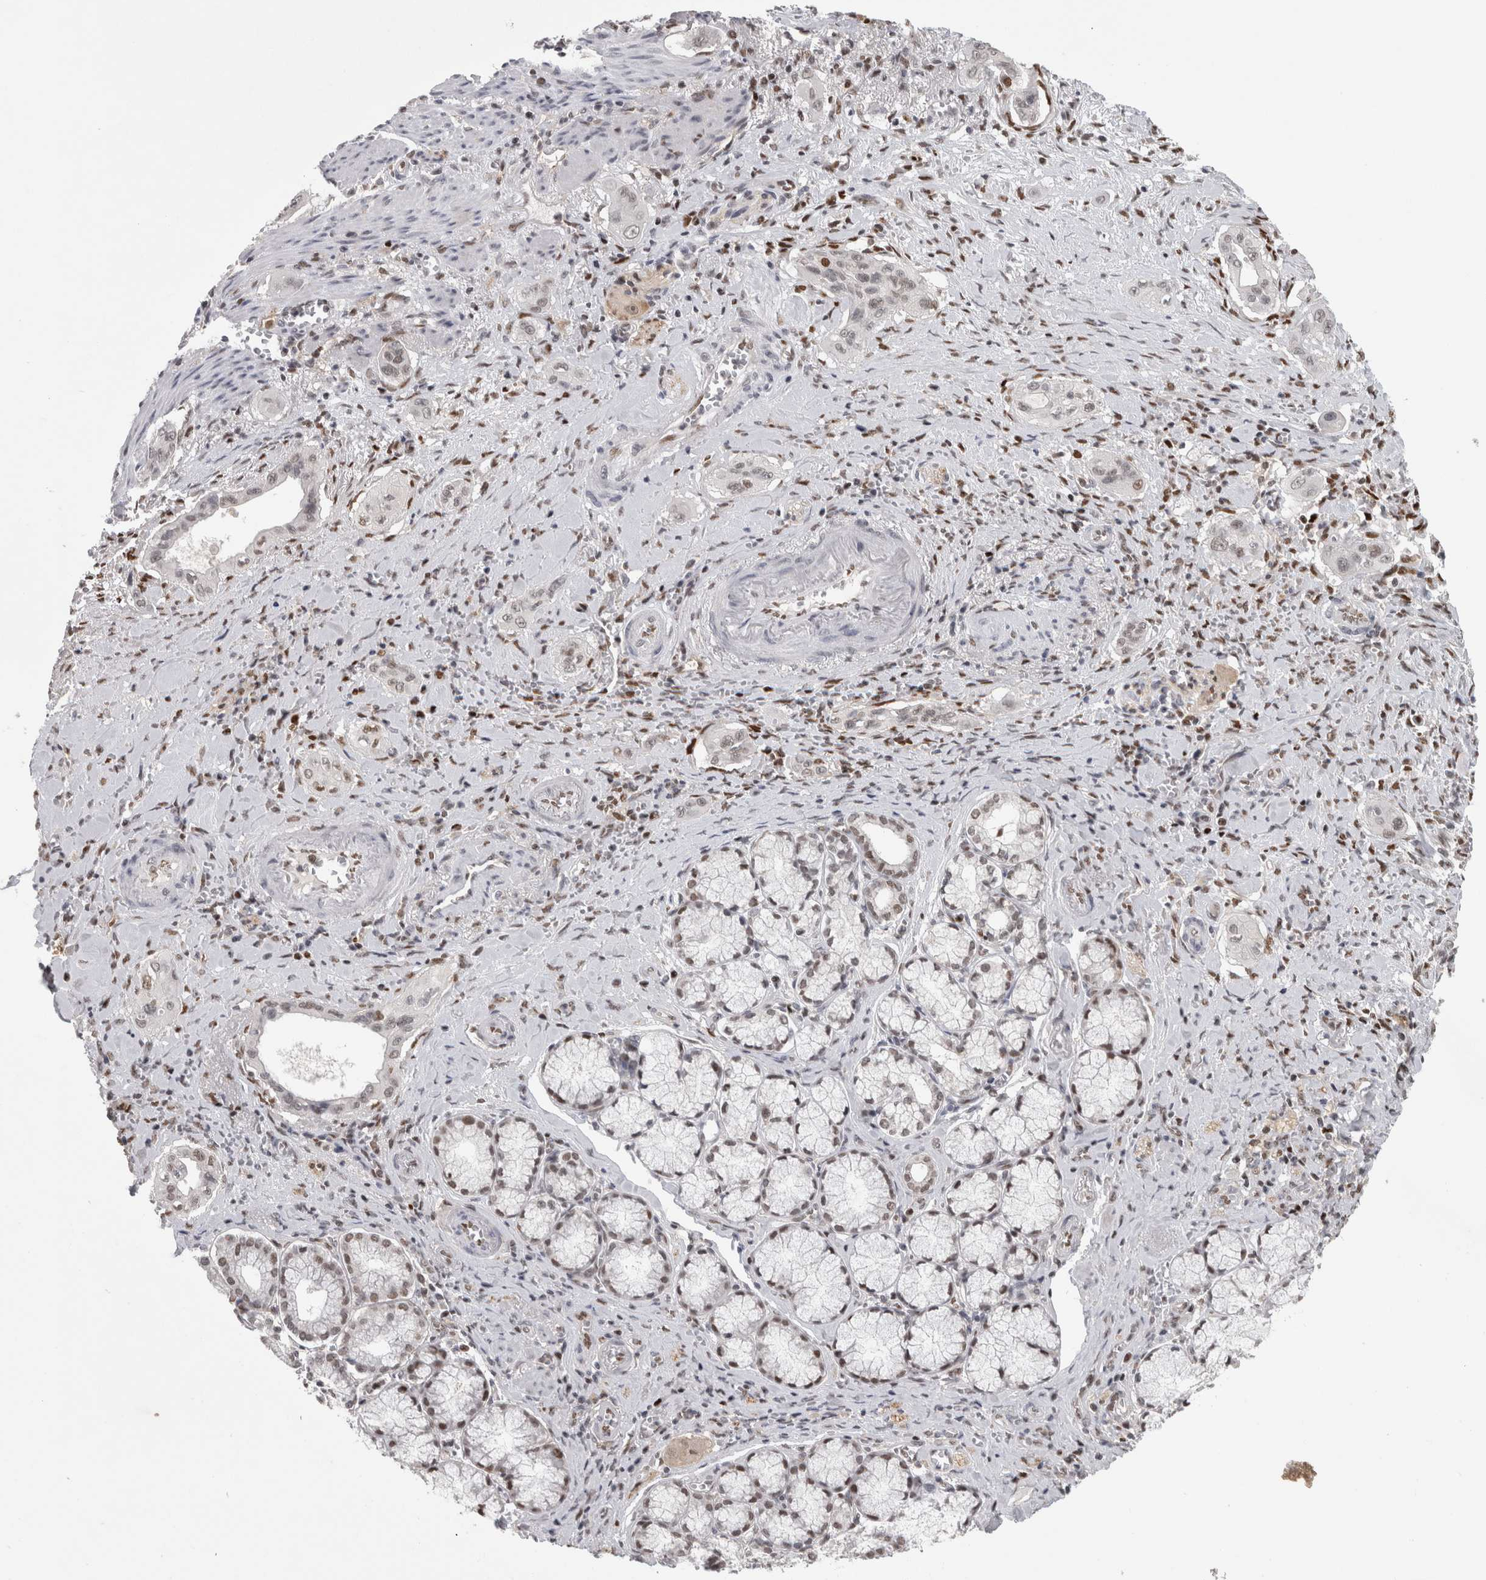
{"staining": {"intensity": "weak", "quantity": "25%-75%", "location": "nuclear"}, "tissue": "pancreatic cancer", "cell_type": "Tumor cells", "image_type": "cancer", "snomed": [{"axis": "morphology", "description": "Adenocarcinoma, NOS"}, {"axis": "topography", "description": "Pancreas"}], "caption": "Brown immunohistochemical staining in human pancreatic cancer demonstrates weak nuclear staining in about 25%-75% of tumor cells.", "gene": "SRARP", "patient": {"sex": "male", "age": 77}}